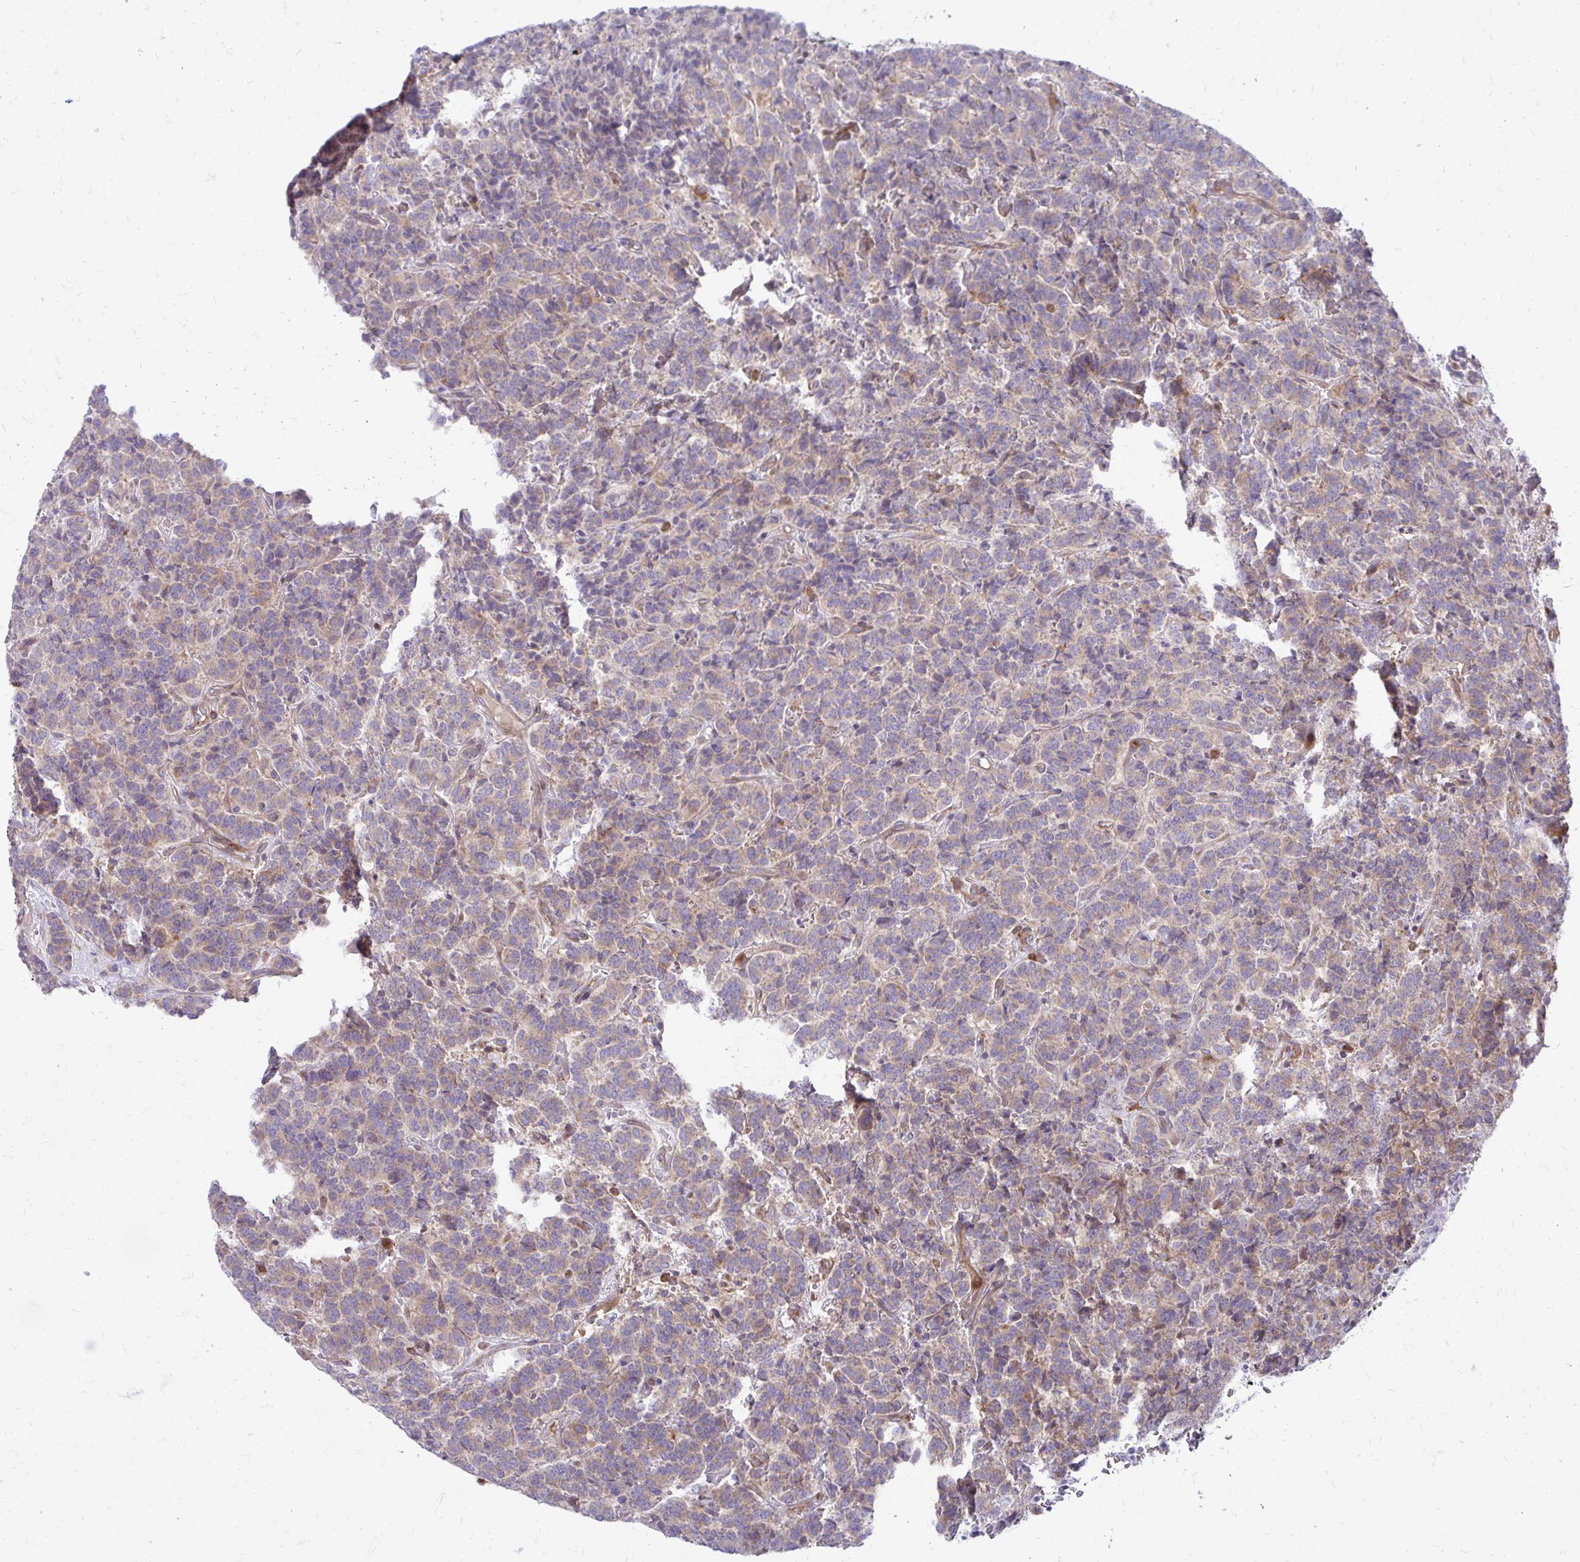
{"staining": {"intensity": "weak", "quantity": "25%-75%", "location": "cytoplasmic/membranous"}, "tissue": "carcinoid", "cell_type": "Tumor cells", "image_type": "cancer", "snomed": [{"axis": "morphology", "description": "Carcinoid, malignant, NOS"}, {"axis": "topography", "description": "Pancreas"}], "caption": "Brown immunohistochemical staining in human carcinoid demonstrates weak cytoplasmic/membranous positivity in about 25%-75% of tumor cells.", "gene": "ASAP1", "patient": {"sex": "male", "age": 36}}